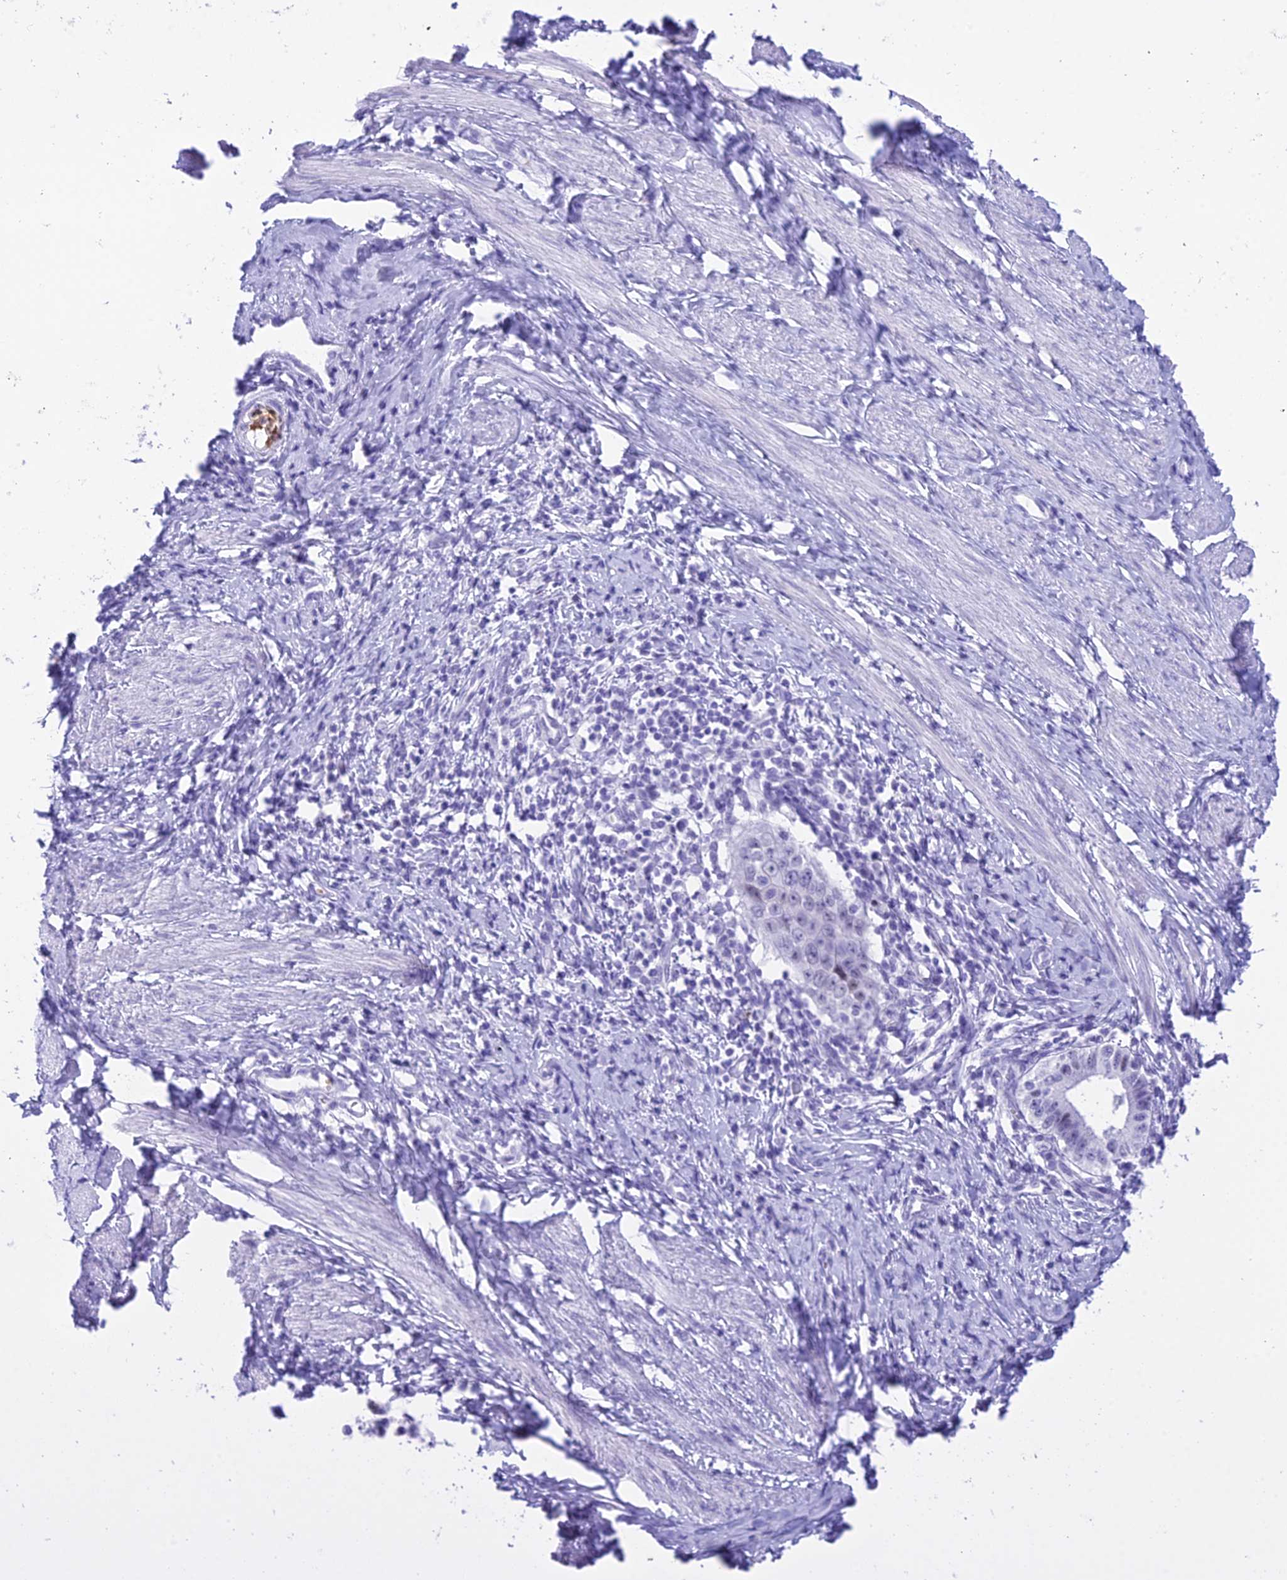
{"staining": {"intensity": "negative", "quantity": "none", "location": "none"}, "tissue": "cervical cancer", "cell_type": "Tumor cells", "image_type": "cancer", "snomed": [{"axis": "morphology", "description": "Adenocarcinoma, NOS"}, {"axis": "topography", "description": "Cervix"}], "caption": "Cervical cancer was stained to show a protein in brown. There is no significant positivity in tumor cells. (Immunohistochemistry, brightfield microscopy, high magnification).", "gene": "RNPS1", "patient": {"sex": "female", "age": 36}}